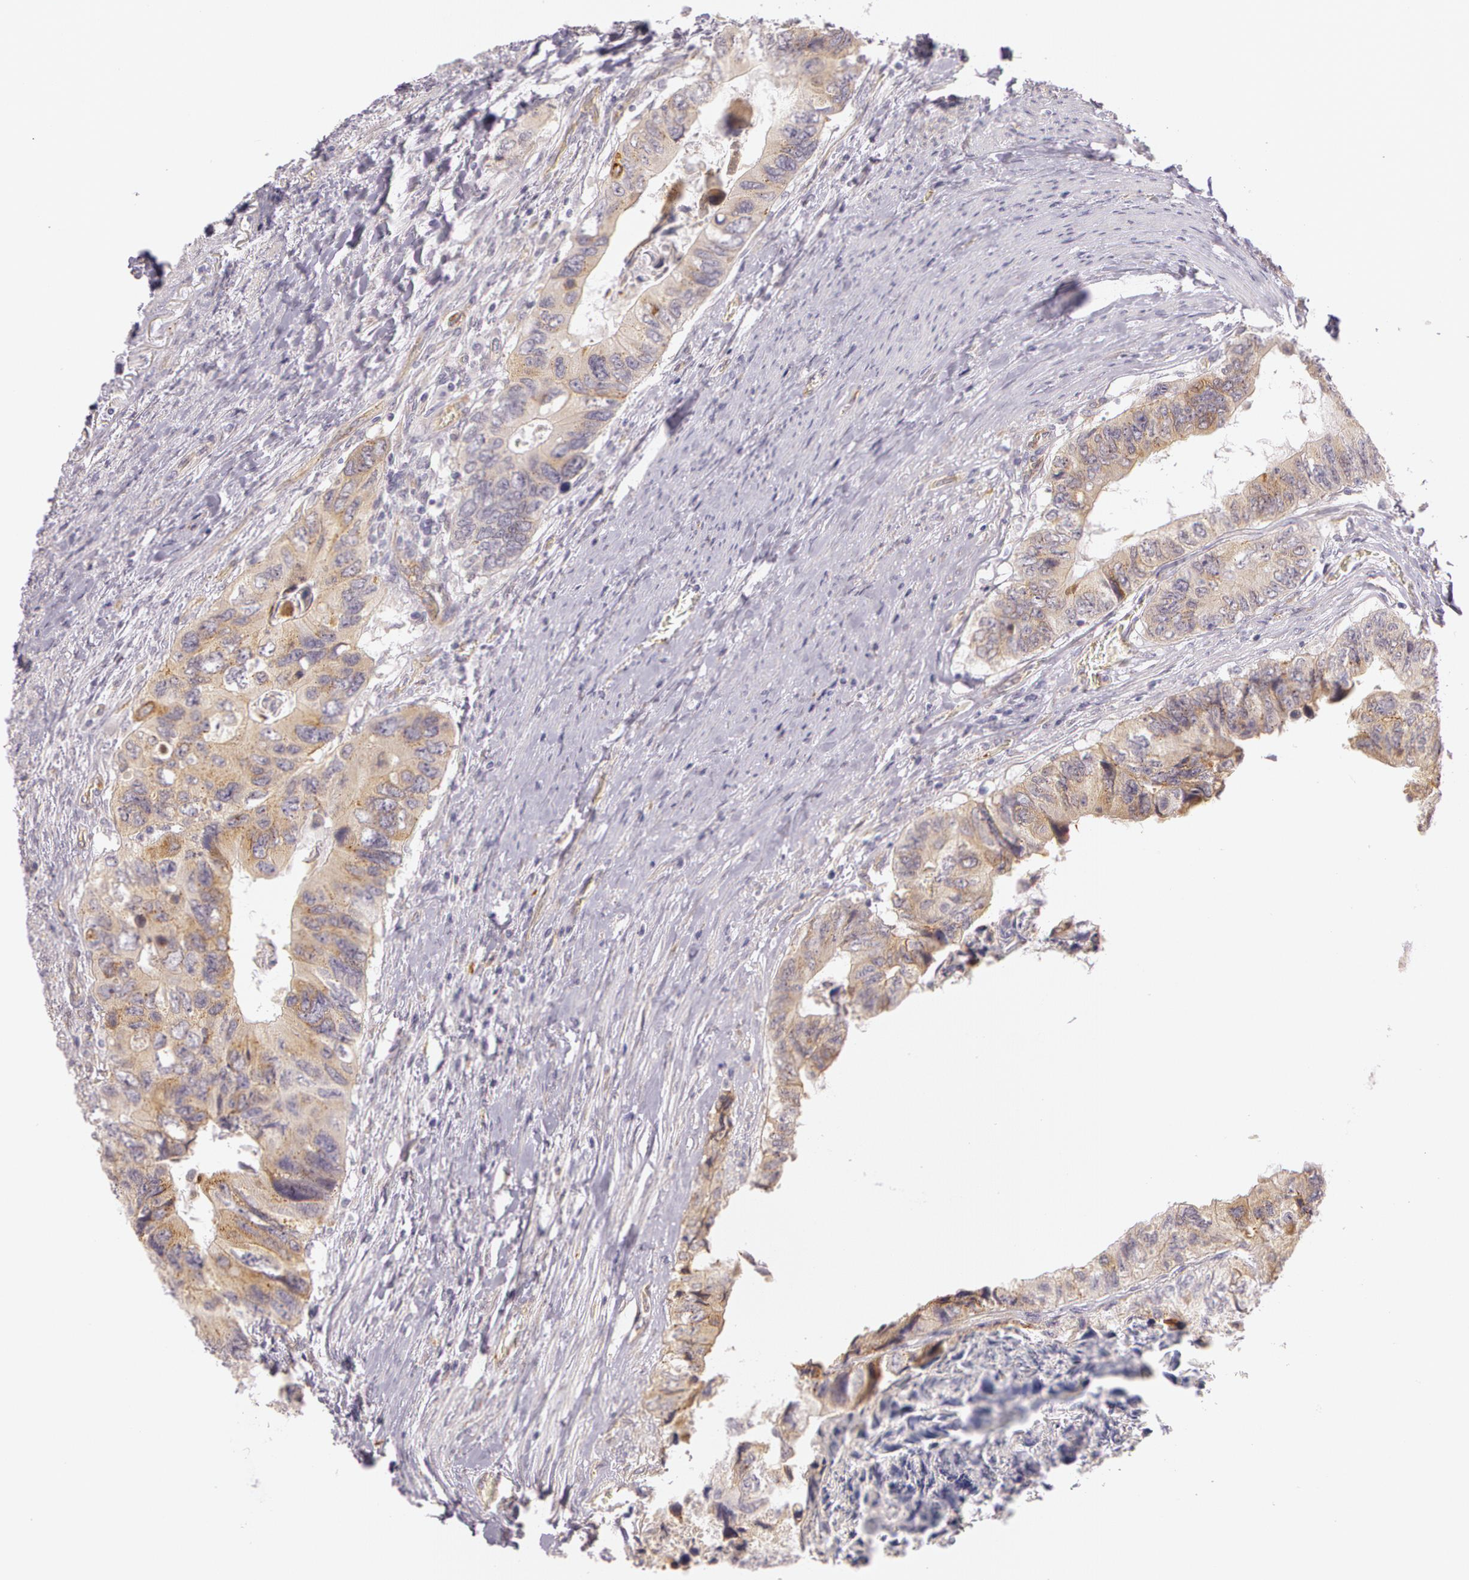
{"staining": {"intensity": "moderate", "quantity": ">75%", "location": "cytoplasmic/membranous"}, "tissue": "colorectal cancer", "cell_type": "Tumor cells", "image_type": "cancer", "snomed": [{"axis": "morphology", "description": "Adenocarcinoma, NOS"}, {"axis": "topography", "description": "Rectum"}], "caption": "Immunohistochemical staining of human colorectal cancer (adenocarcinoma) reveals medium levels of moderate cytoplasmic/membranous expression in approximately >75% of tumor cells.", "gene": "APP", "patient": {"sex": "female", "age": 82}}